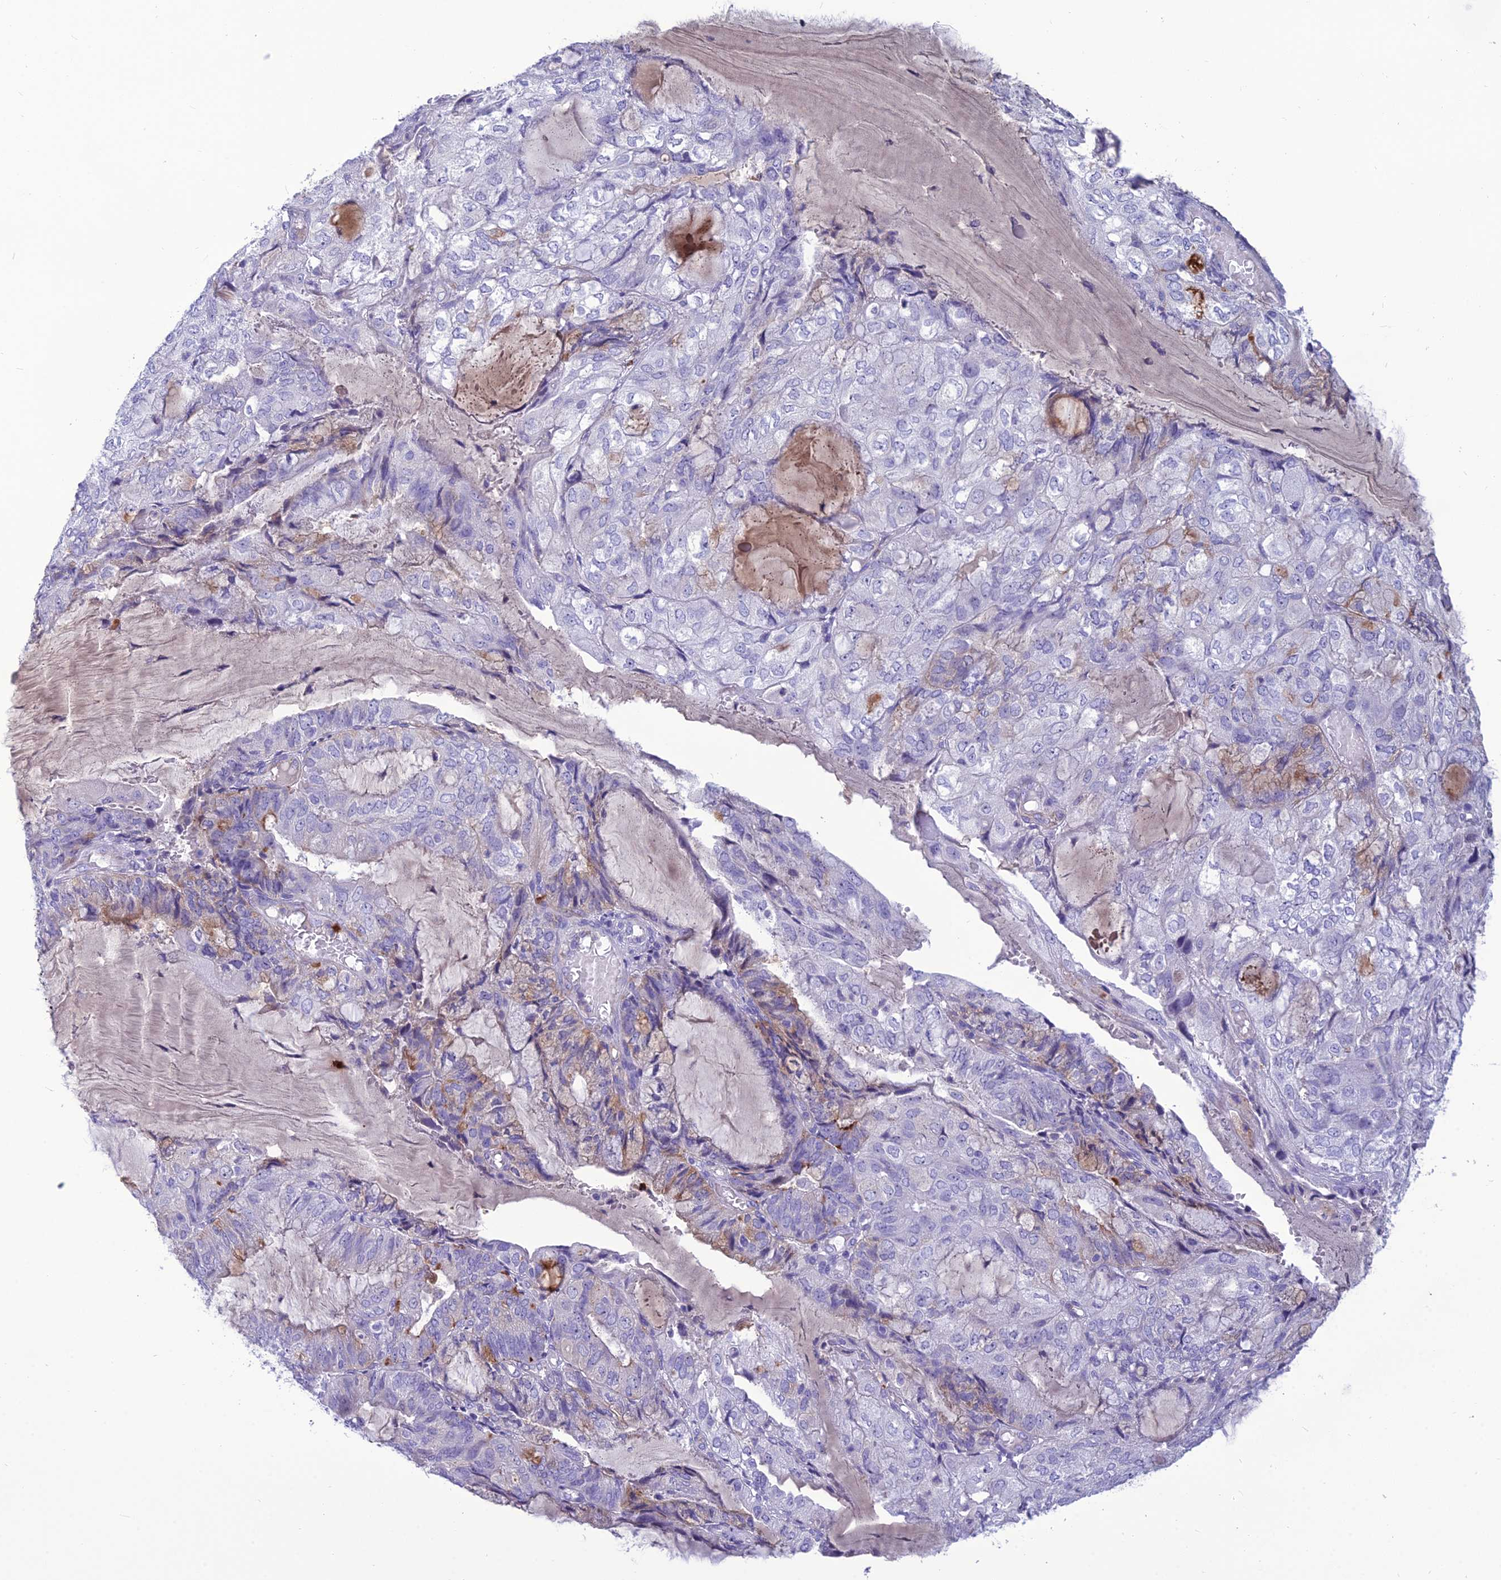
{"staining": {"intensity": "weak", "quantity": "<25%", "location": "cytoplasmic/membranous"}, "tissue": "endometrial cancer", "cell_type": "Tumor cells", "image_type": "cancer", "snomed": [{"axis": "morphology", "description": "Adenocarcinoma, NOS"}, {"axis": "topography", "description": "Endometrium"}], "caption": "This is an immunohistochemistry photomicrograph of adenocarcinoma (endometrial). There is no expression in tumor cells.", "gene": "BBS7", "patient": {"sex": "female", "age": 81}}